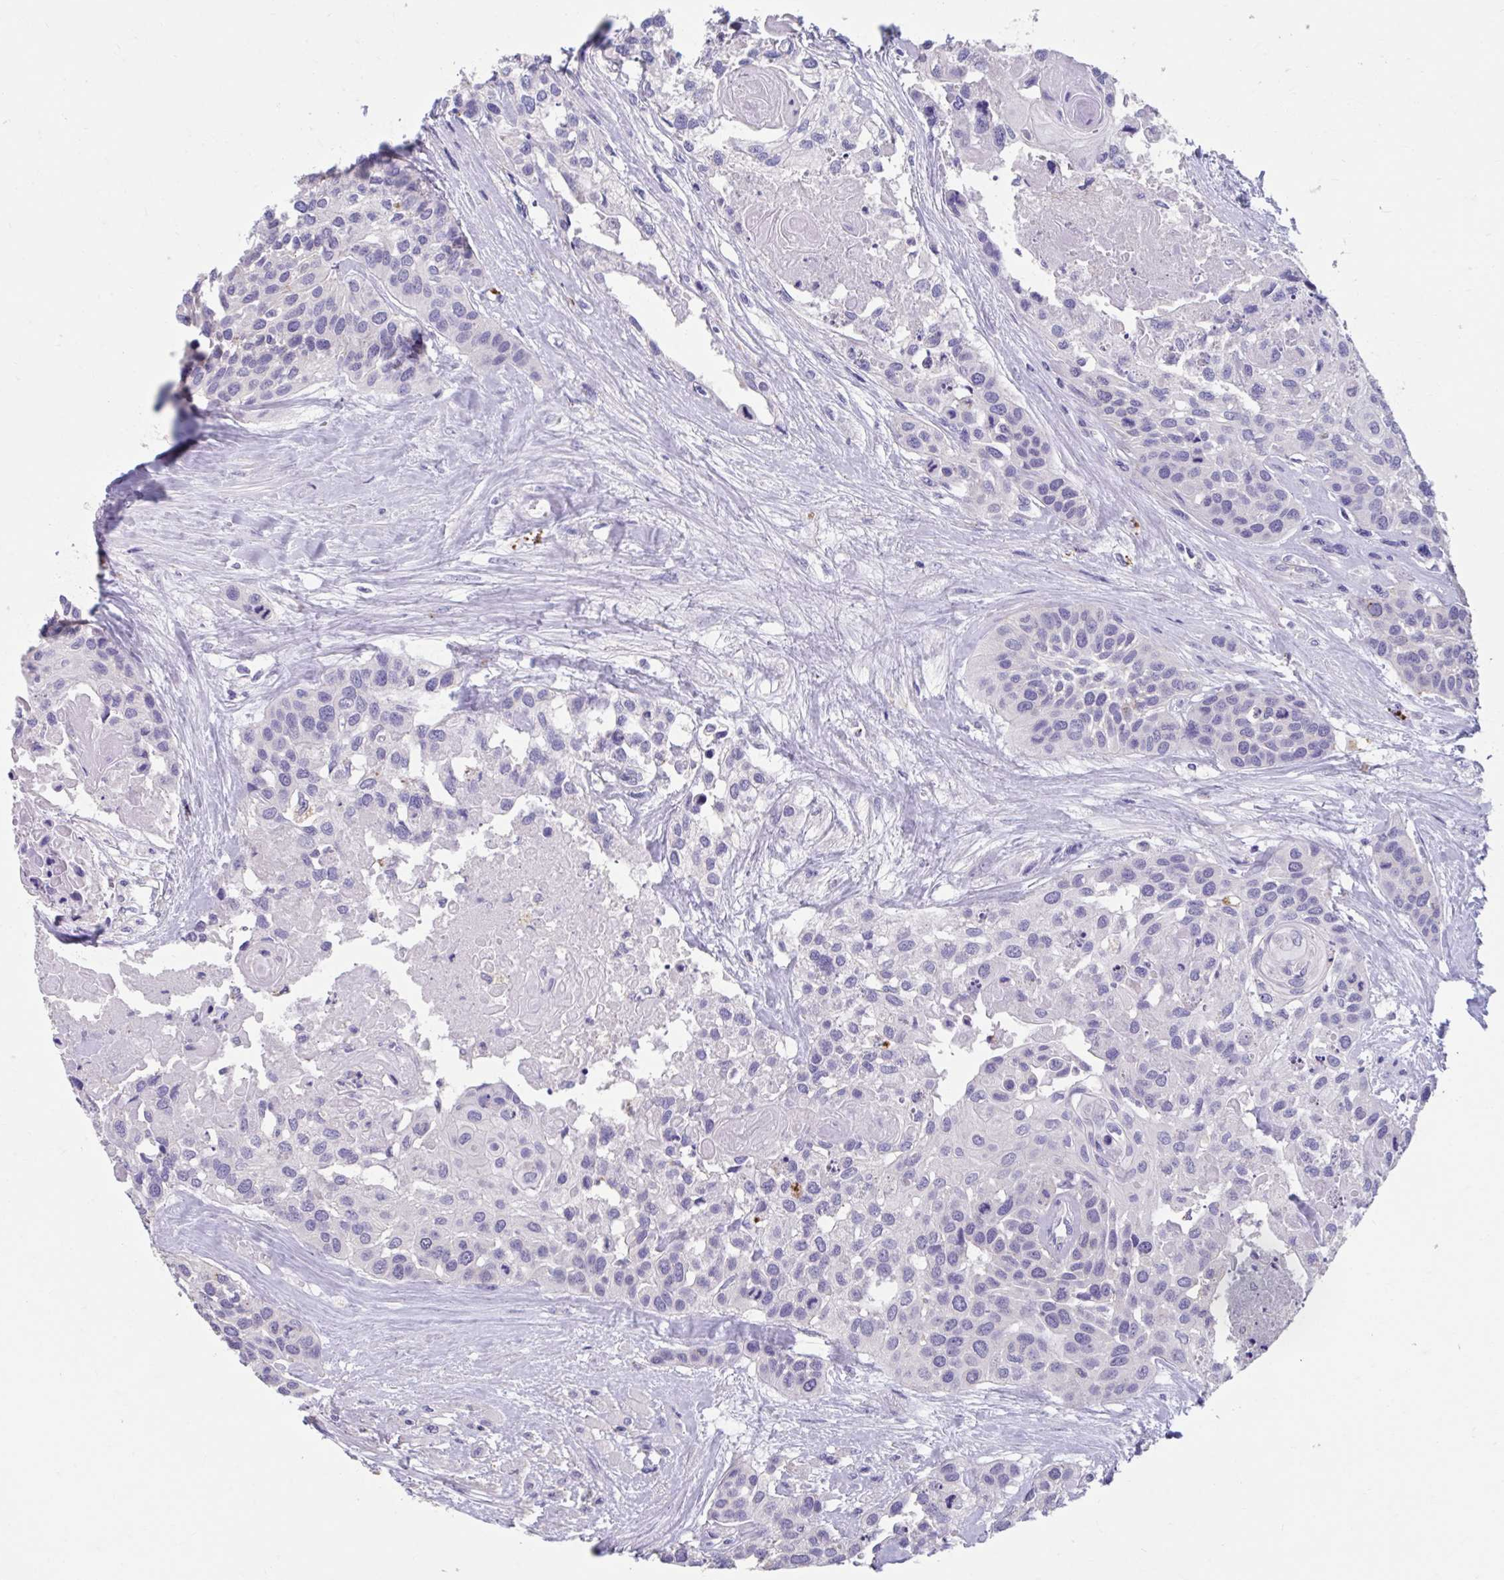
{"staining": {"intensity": "negative", "quantity": "none", "location": "none"}, "tissue": "head and neck cancer", "cell_type": "Tumor cells", "image_type": "cancer", "snomed": [{"axis": "morphology", "description": "Squamous cell carcinoma, NOS"}, {"axis": "topography", "description": "Head-Neck"}], "caption": "DAB (3,3'-diaminobenzidine) immunohistochemical staining of human head and neck squamous cell carcinoma shows no significant staining in tumor cells.", "gene": "GPR162", "patient": {"sex": "female", "age": 50}}